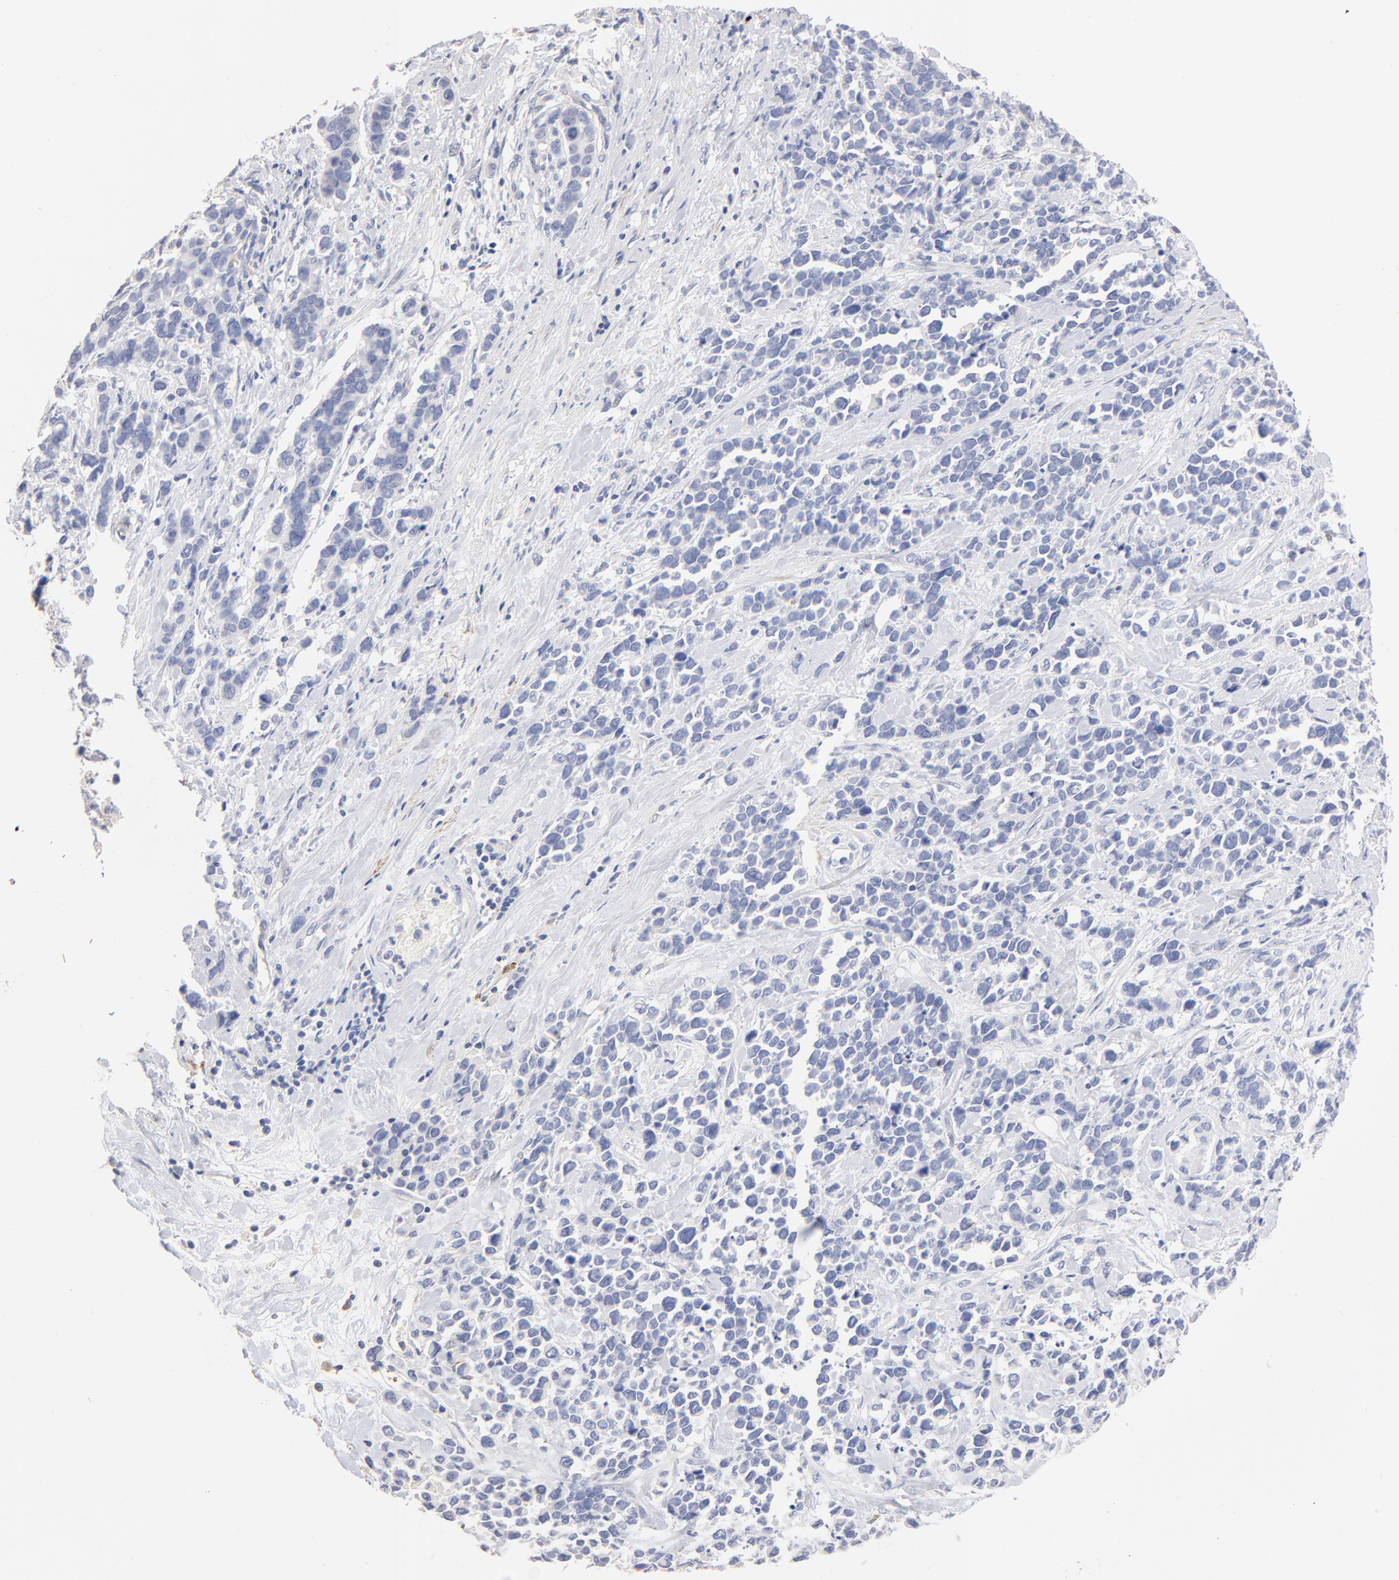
{"staining": {"intensity": "negative", "quantity": "none", "location": "none"}, "tissue": "stomach cancer", "cell_type": "Tumor cells", "image_type": "cancer", "snomed": [{"axis": "morphology", "description": "Adenocarcinoma, NOS"}, {"axis": "topography", "description": "Stomach, upper"}], "caption": "DAB immunohistochemical staining of human stomach cancer exhibits no significant staining in tumor cells.", "gene": "ITGA8", "patient": {"sex": "male", "age": 71}}